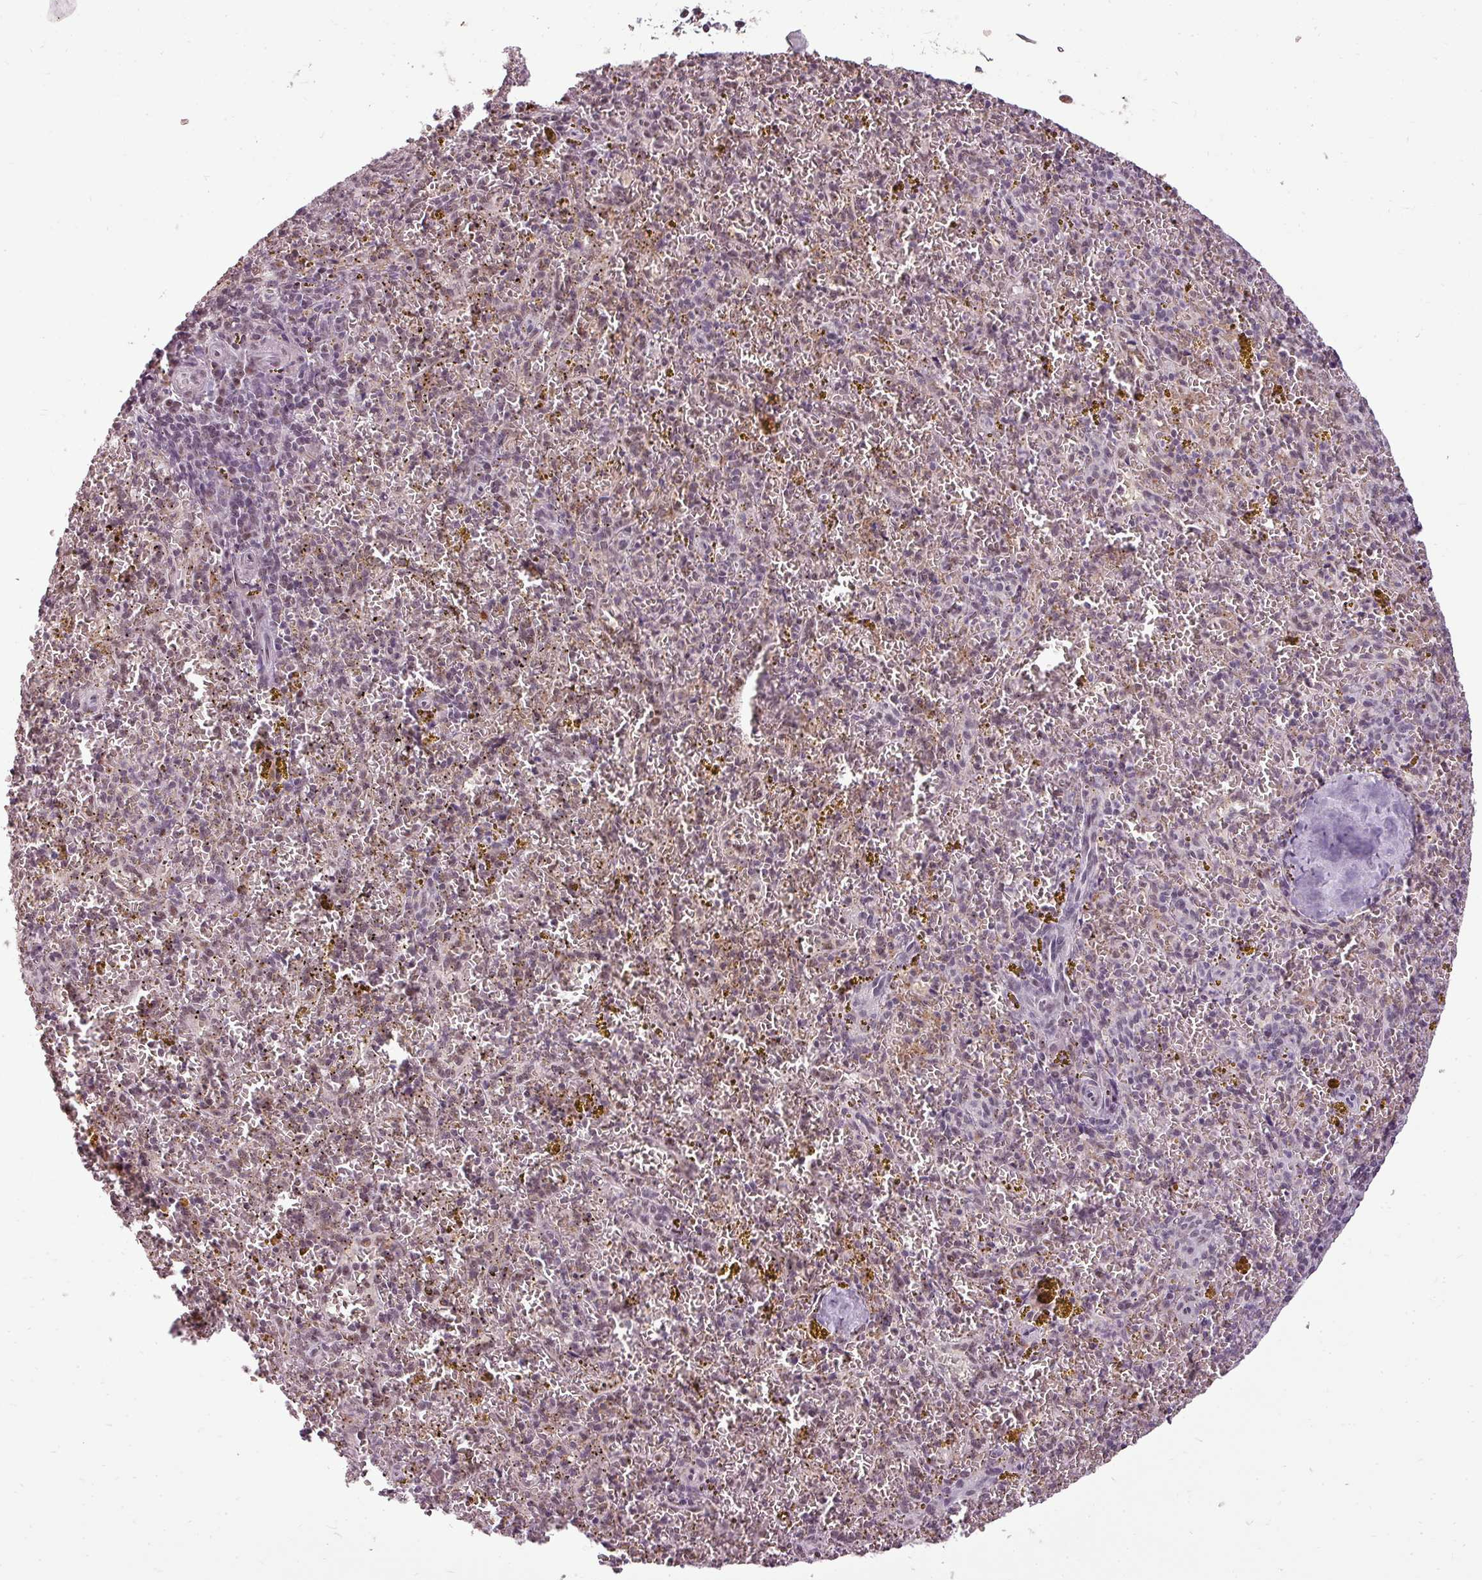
{"staining": {"intensity": "weak", "quantity": "25%-75%", "location": "nuclear"}, "tissue": "spleen", "cell_type": "Cells in red pulp", "image_type": "normal", "snomed": [{"axis": "morphology", "description": "Normal tissue, NOS"}, {"axis": "topography", "description": "Spleen"}], "caption": "Weak nuclear protein positivity is present in approximately 25%-75% of cells in red pulp in spleen.", "gene": "BCAS3", "patient": {"sex": "male", "age": 57}}